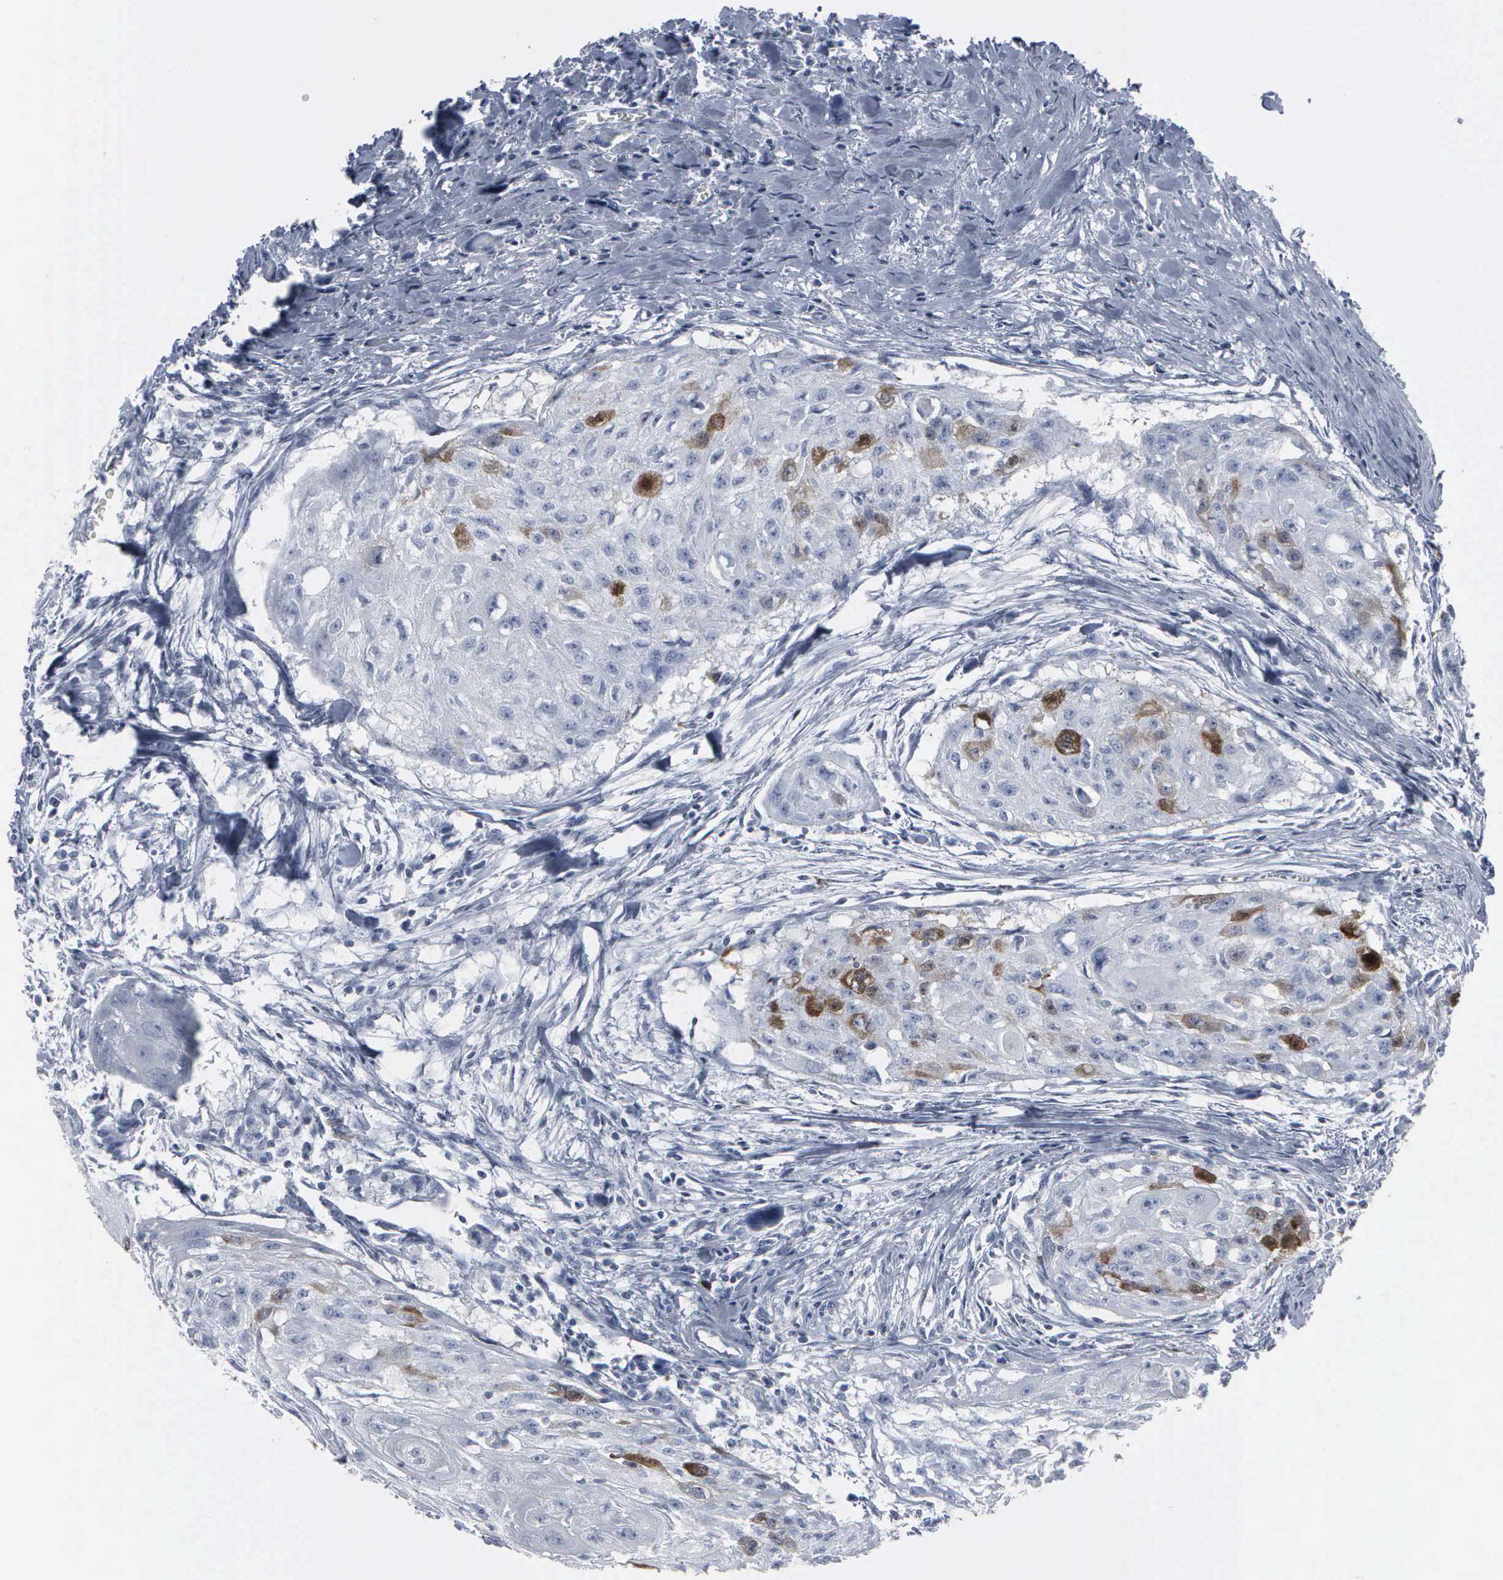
{"staining": {"intensity": "strong", "quantity": "<25%", "location": "cytoplasmic/membranous,nuclear"}, "tissue": "head and neck cancer", "cell_type": "Tumor cells", "image_type": "cancer", "snomed": [{"axis": "morphology", "description": "Squamous cell carcinoma, NOS"}, {"axis": "topography", "description": "Head-Neck"}], "caption": "A high-resolution photomicrograph shows immunohistochemistry staining of squamous cell carcinoma (head and neck), which demonstrates strong cytoplasmic/membranous and nuclear positivity in approximately <25% of tumor cells.", "gene": "CCNB1", "patient": {"sex": "male", "age": 64}}